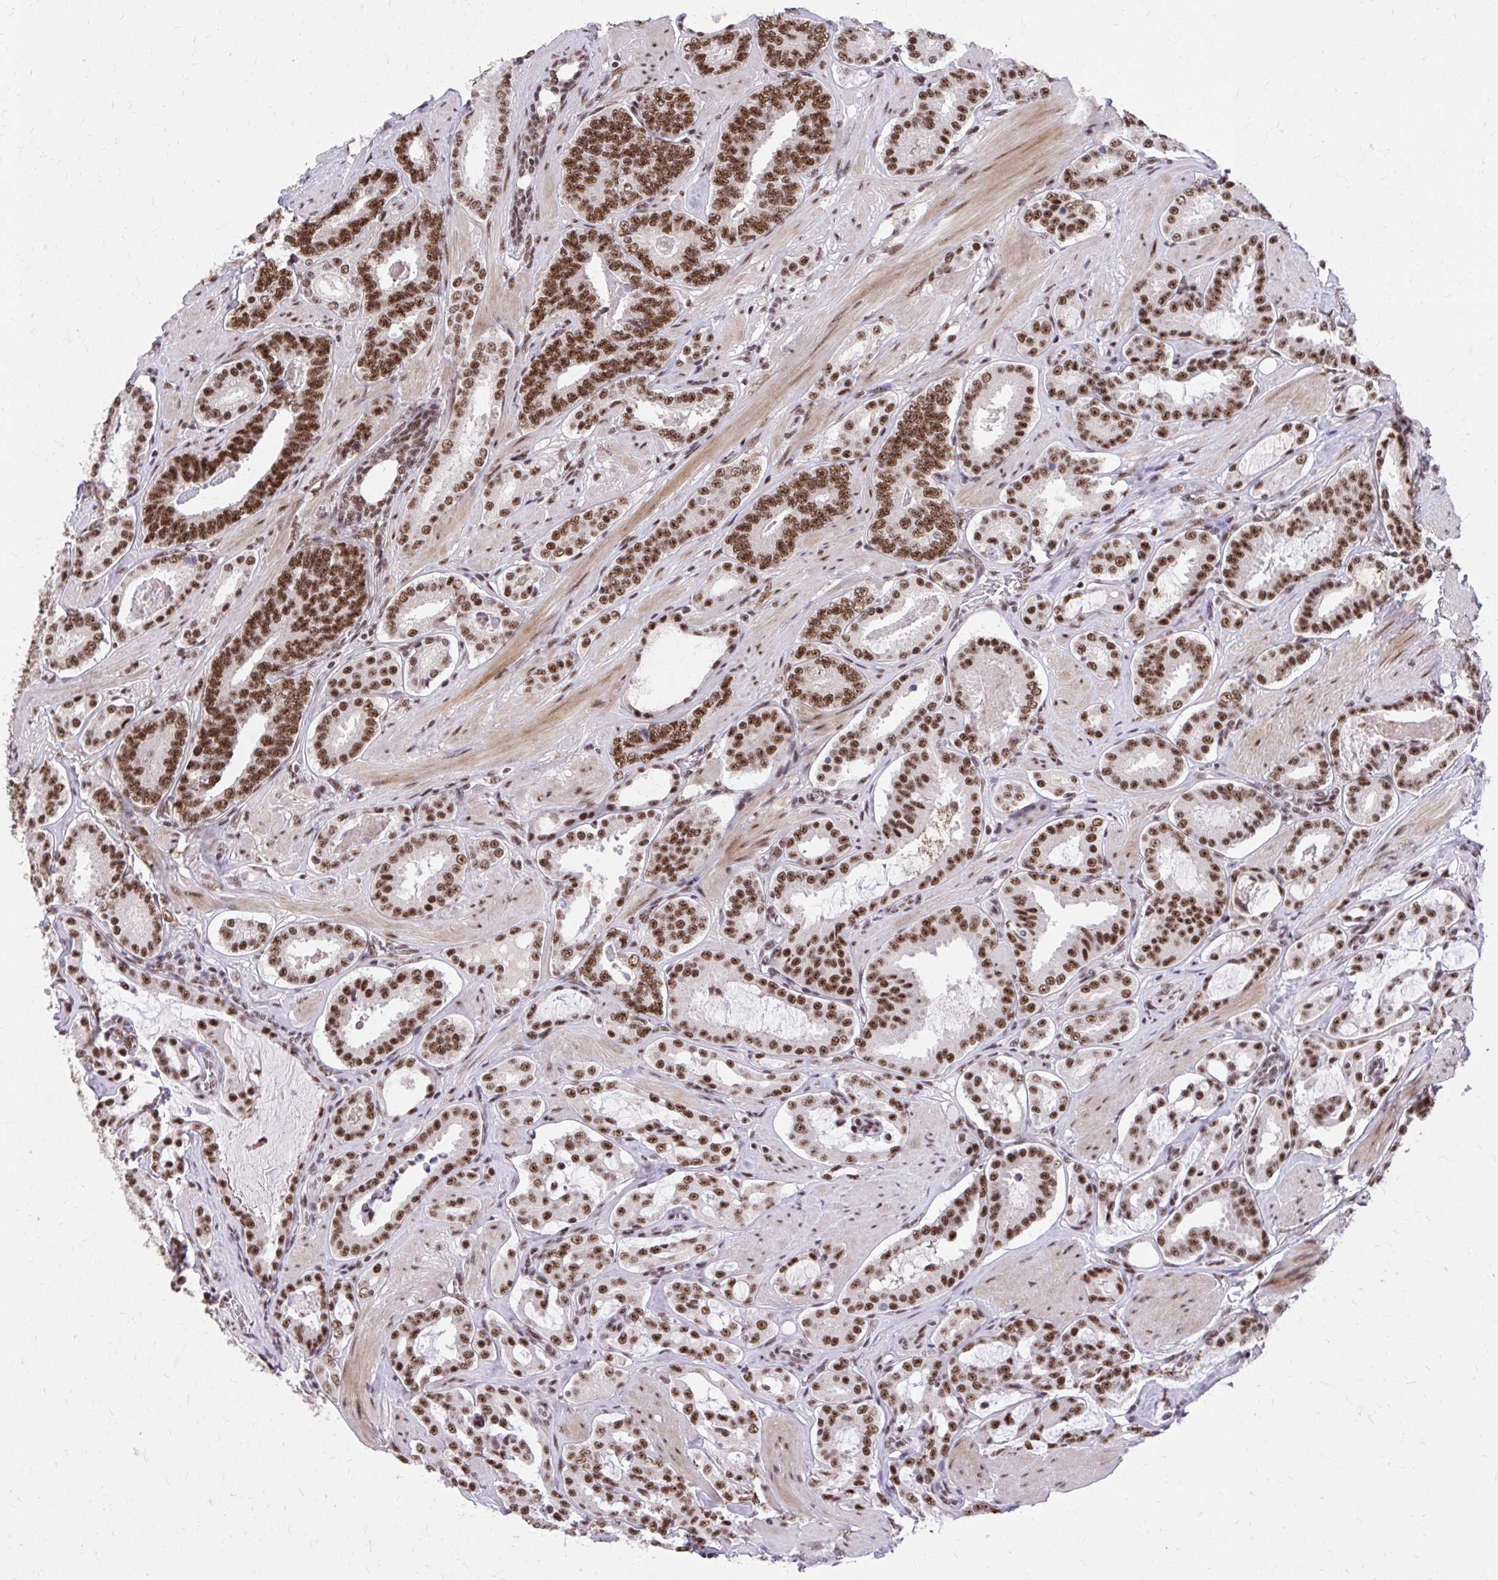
{"staining": {"intensity": "moderate", "quantity": ">75%", "location": "nuclear"}, "tissue": "prostate cancer", "cell_type": "Tumor cells", "image_type": "cancer", "snomed": [{"axis": "morphology", "description": "Adenocarcinoma, High grade"}, {"axis": "topography", "description": "Prostate"}], "caption": "High-power microscopy captured an IHC micrograph of prostate adenocarcinoma (high-grade), revealing moderate nuclear positivity in about >75% of tumor cells.", "gene": "SYNE4", "patient": {"sex": "male", "age": 63}}